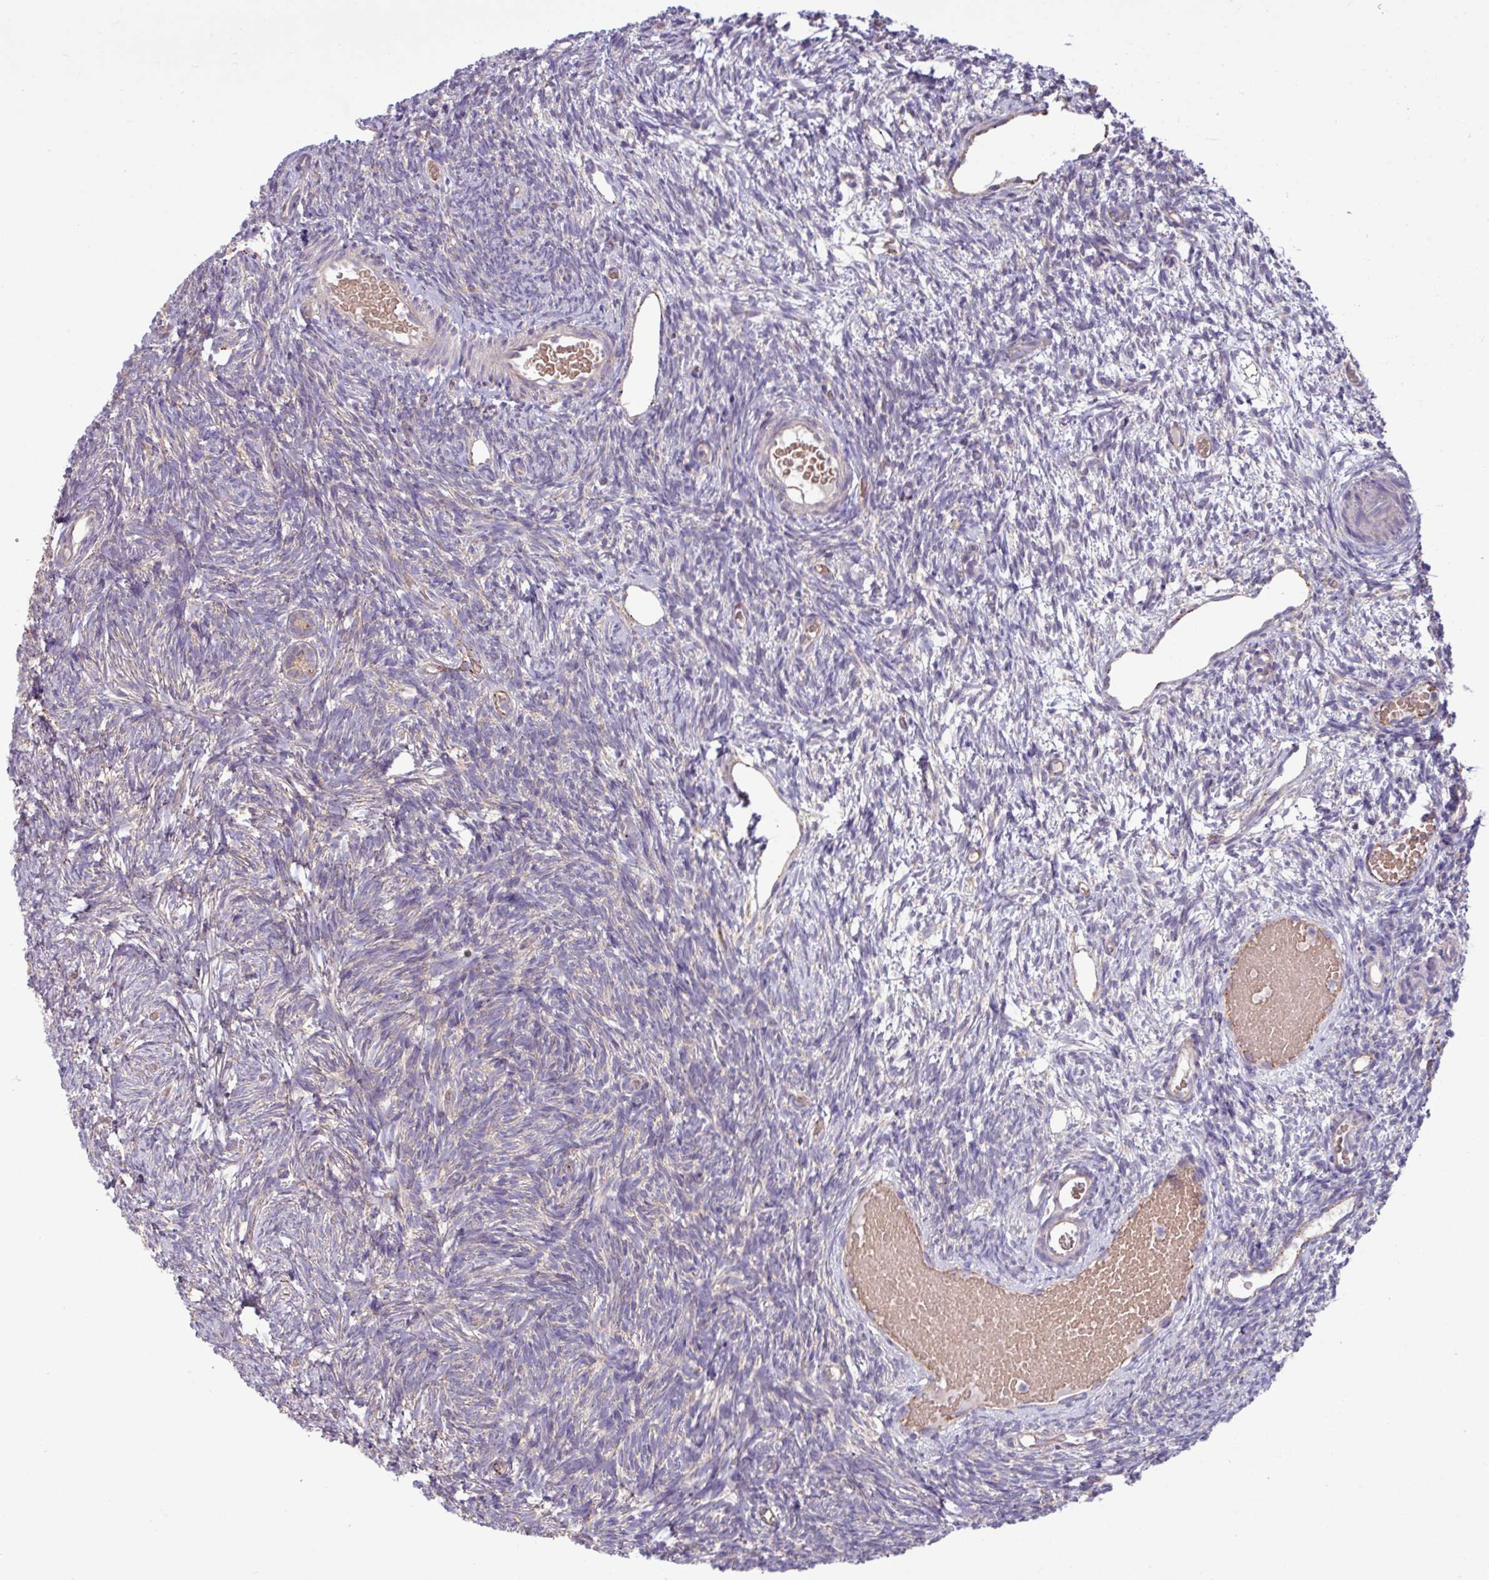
{"staining": {"intensity": "weak", "quantity": ">75%", "location": "cytoplasmic/membranous"}, "tissue": "ovary", "cell_type": "Follicle cells", "image_type": "normal", "snomed": [{"axis": "morphology", "description": "Normal tissue, NOS"}, {"axis": "topography", "description": "Ovary"}], "caption": "High-magnification brightfield microscopy of normal ovary stained with DAB (brown) and counterstained with hematoxylin (blue). follicle cells exhibit weak cytoplasmic/membranous positivity is identified in approximately>75% of cells.", "gene": "PPM1J", "patient": {"sex": "female", "age": 39}}